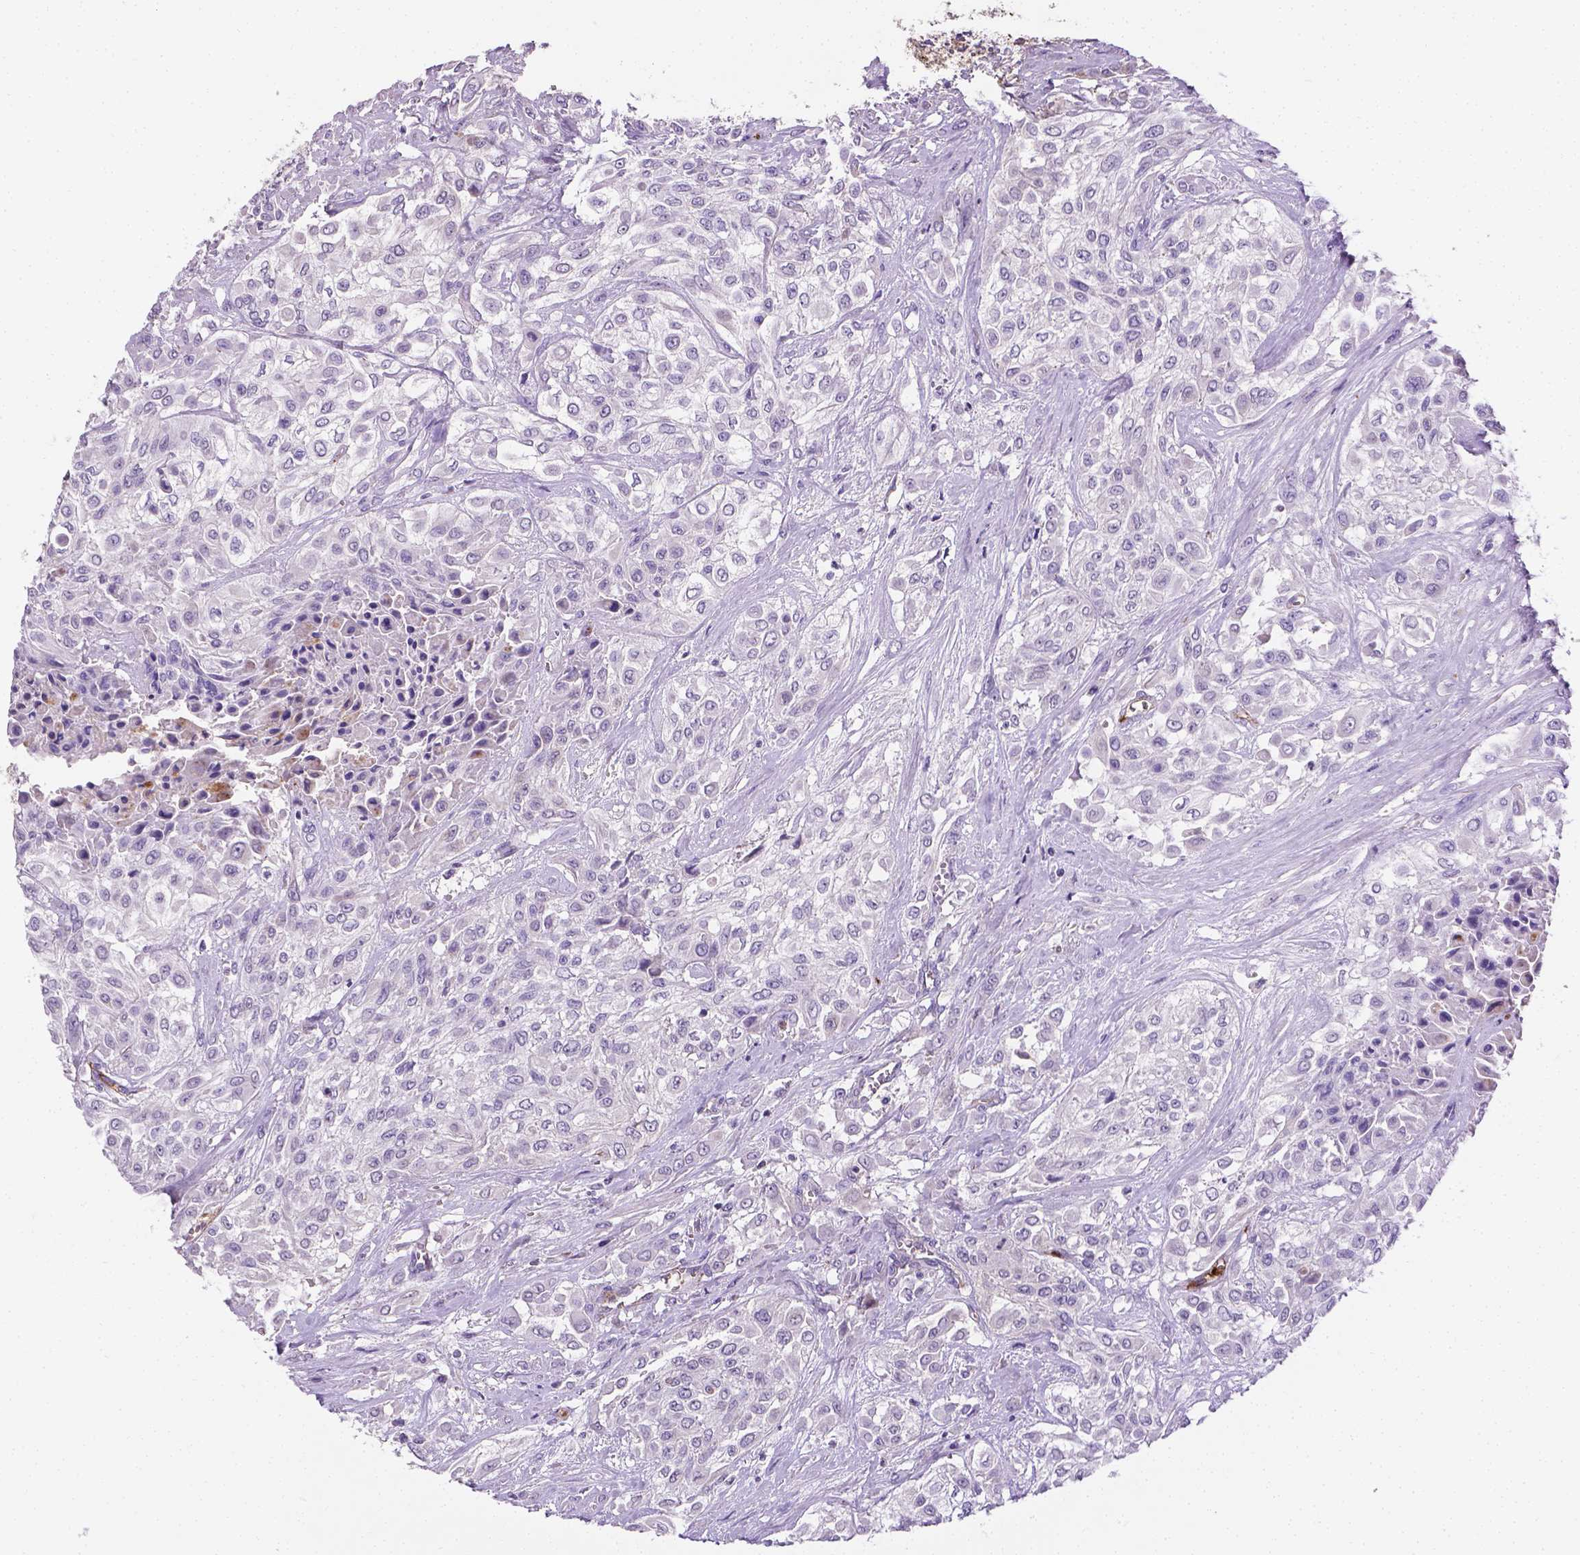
{"staining": {"intensity": "negative", "quantity": "none", "location": "none"}, "tissue": "urothelial cancer", "cell_type": "Tumor cells", "image_type": "cancer", "snomed": [{"axis": "morphology", "description": "Urothelial carcinoma, High grade"}, {"axis": "topography", "description": "Urinary bladder"}], "caption": "This photomicrograph is of urothelial cancer stained with IHC to label a protein in brown with the nuclei are counter-stained blue. There is no staining in tumor cells.", "gene": "APOE", "patient": {"sex": "male", "age": 57}}